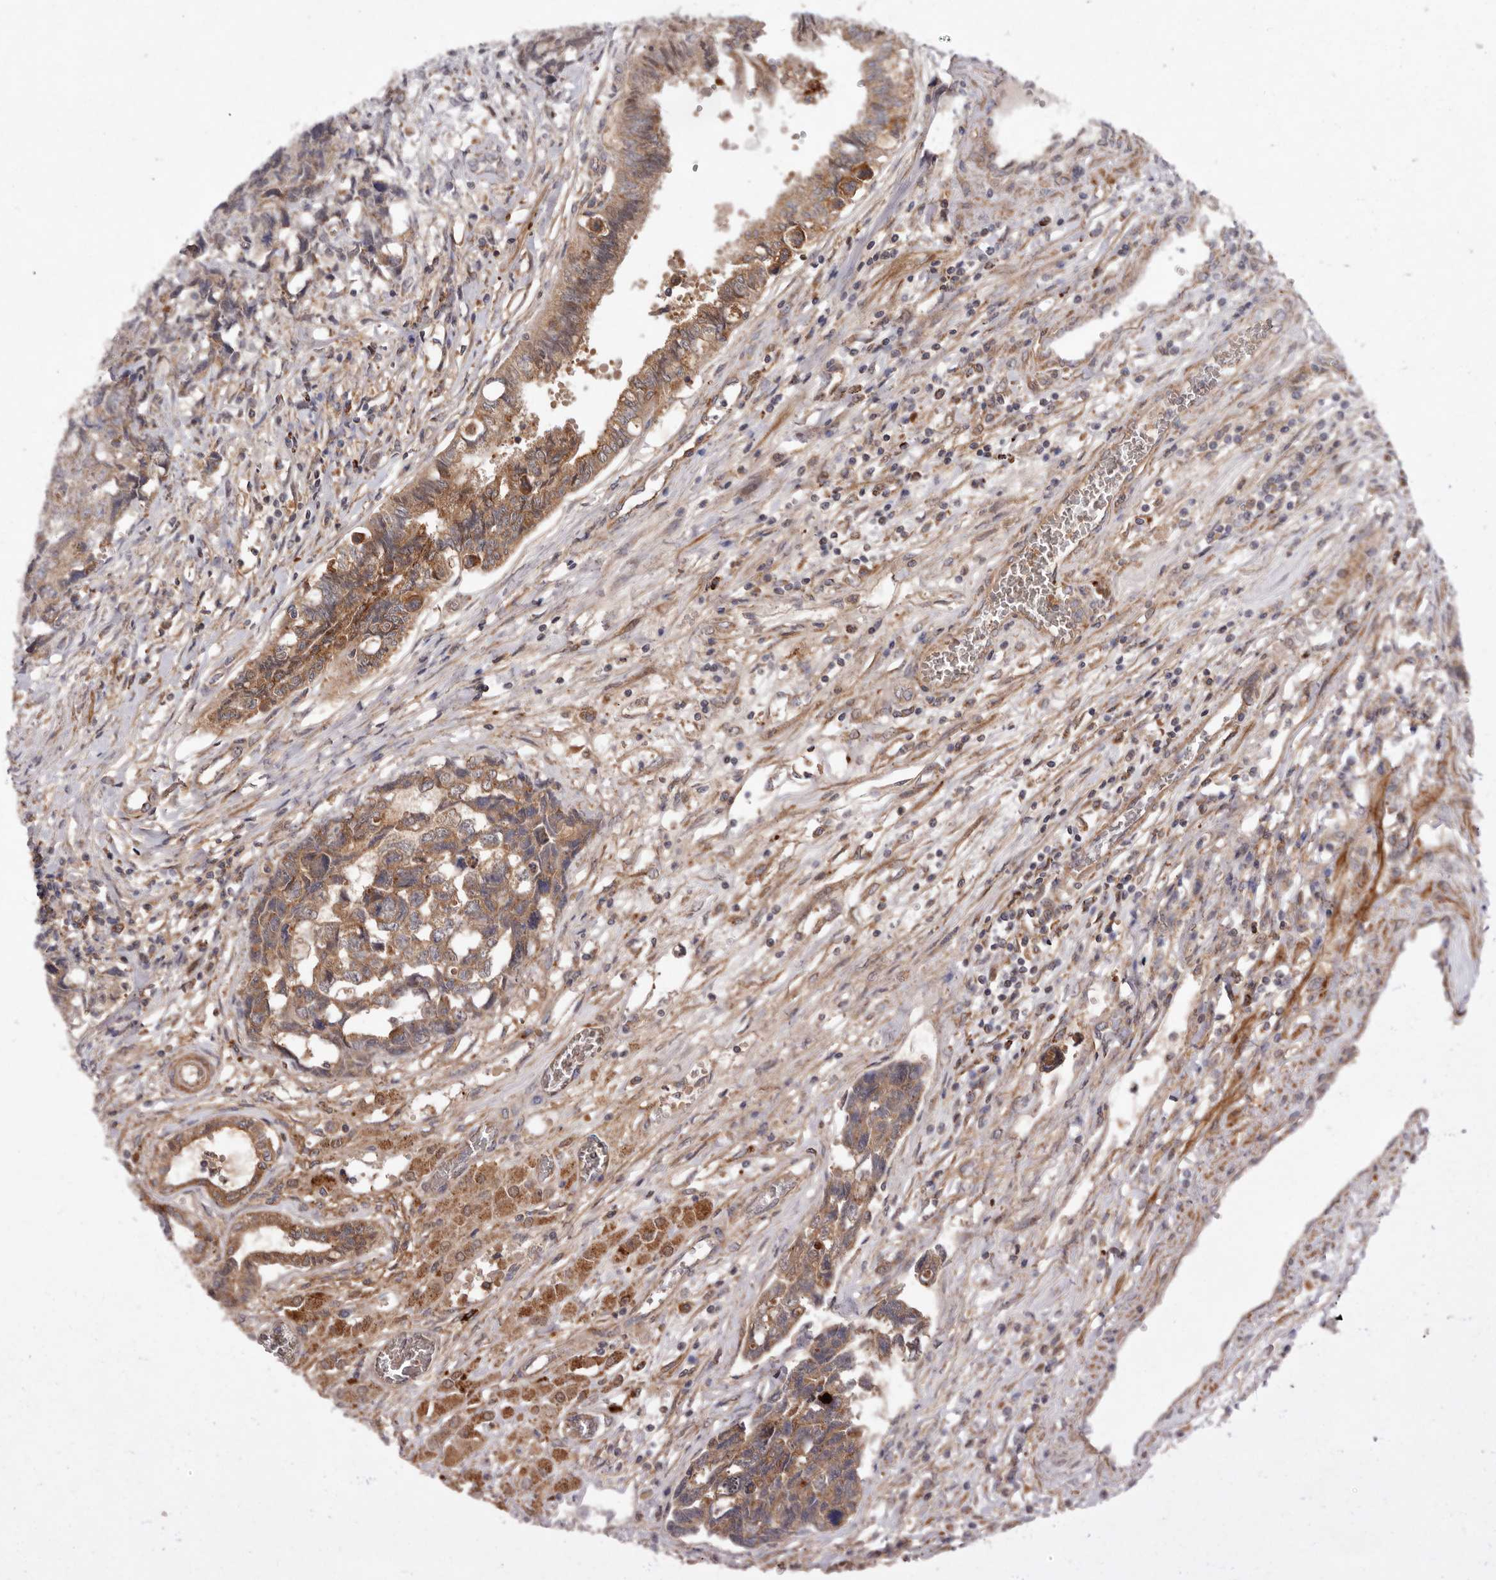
{"staining": {"intensity": "moderate", "quantity": ">75%", "location": "cytoplasmic/membranous"}, "tissue": "testis cancer", "cell_type": "Tumor cells", "image_type": "cancer", "snomed": [{"axis": "morphology", "description": "Carcinoma, Embryonal, NOS"}, {"axis": "topography", "description": "Testis"}], "caption": "Tumor cells demonstrate medium levels of moderate cytoplasmic/membranous expression in about >75% of cells in testis embryonal carcinoma.", "gene": "GOT1L1", "patient": {"sex": "male", "age": 31}}